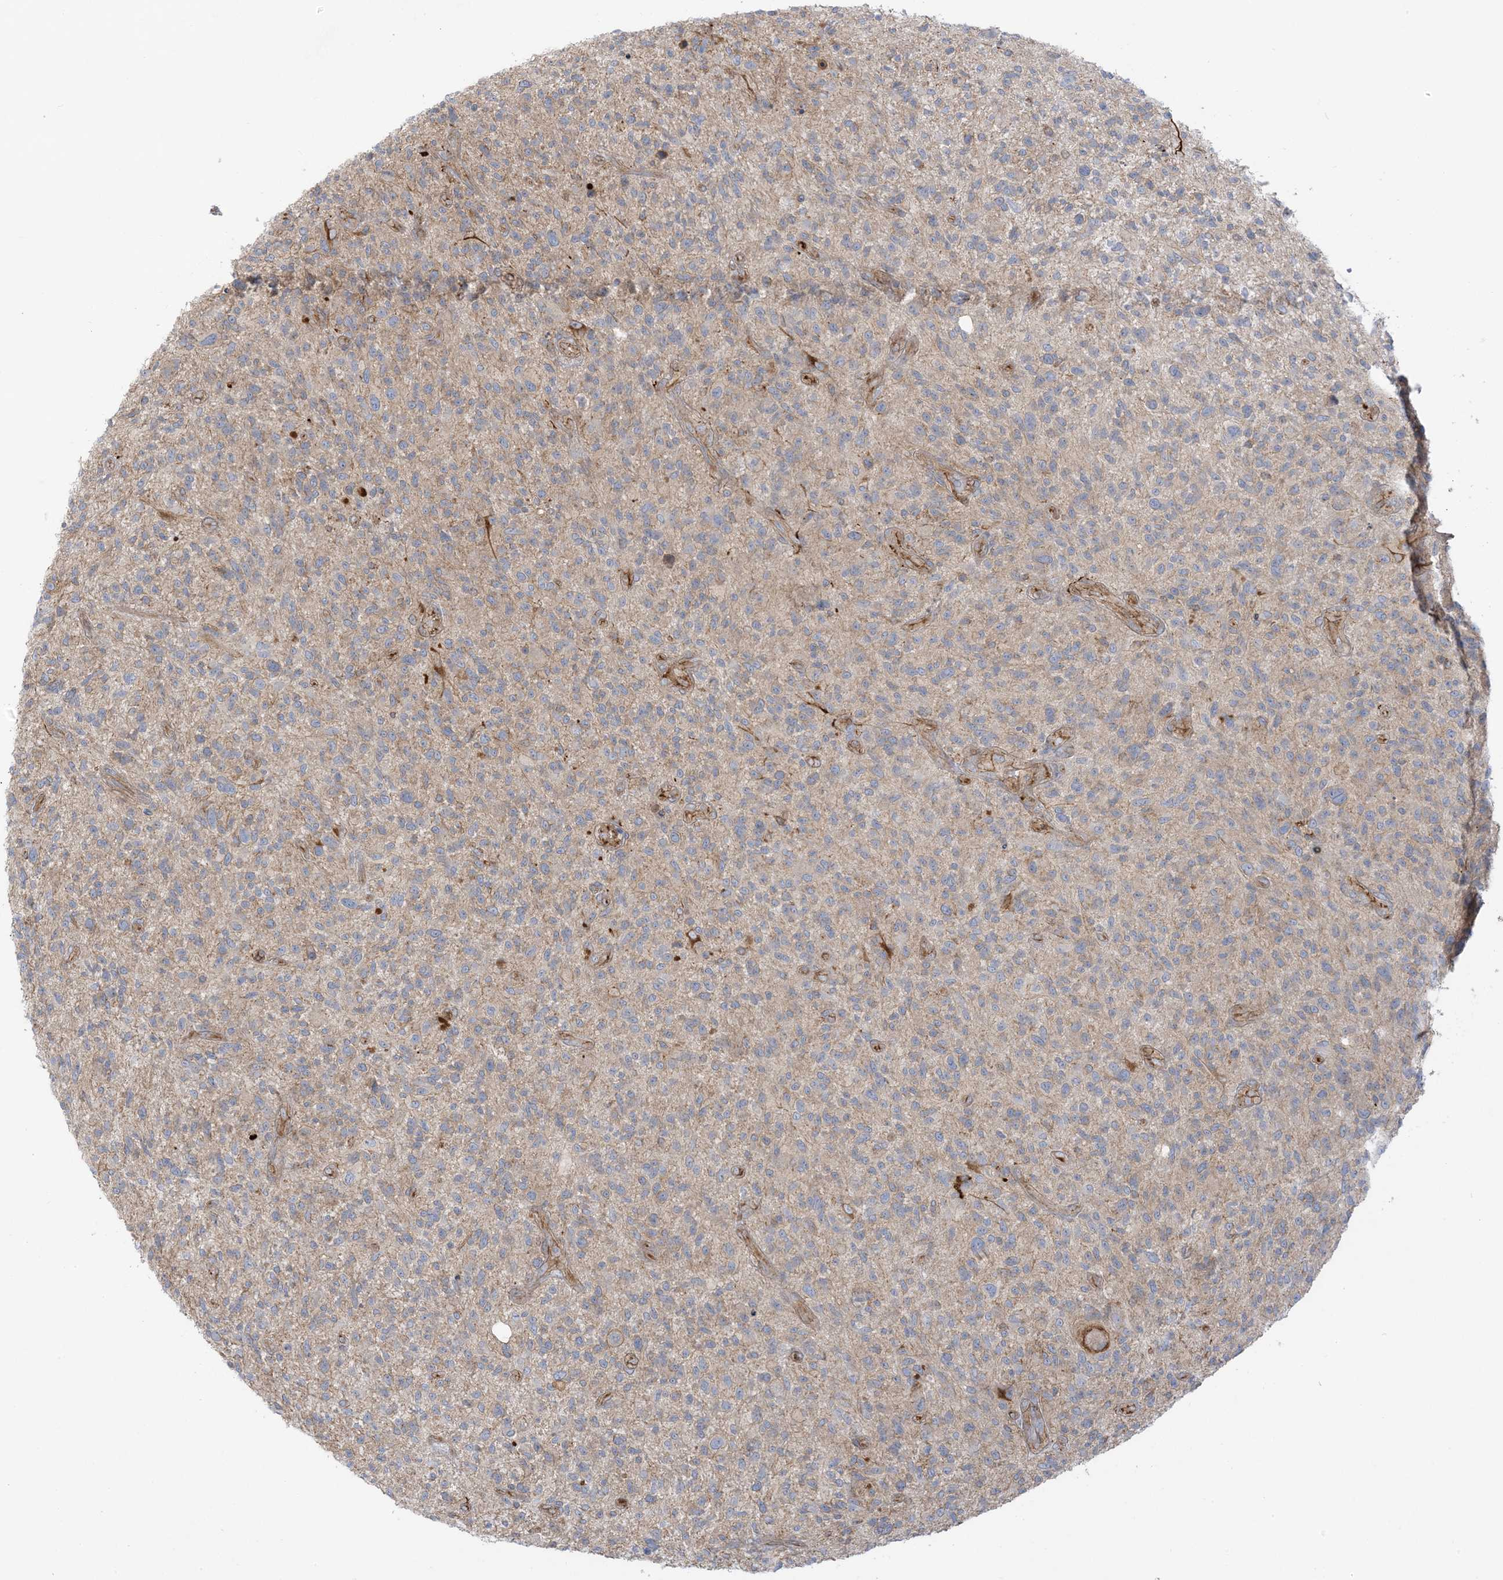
{"staining": {"intensity": "weak", "quantity": "25%-75%", "location": "cytoplasmic/membranous"}, "tissue": "glioma", "cell_type": "Tumor cells", "image_type": "cancer", "snomed": [{"axis": "morphology", "description": "Glioma, malignant, High grade"}, {"axis": "topography", "description": "Brain"}], "caption": "Malignant high-grade glioma was stained to show a protein in brown. There is low levels of weak cytoplasmic/membranous positivity in about 25%-75% of tumor cells.", "gene": "ICMT", "patient": {"sex": "male", "age": 47}}